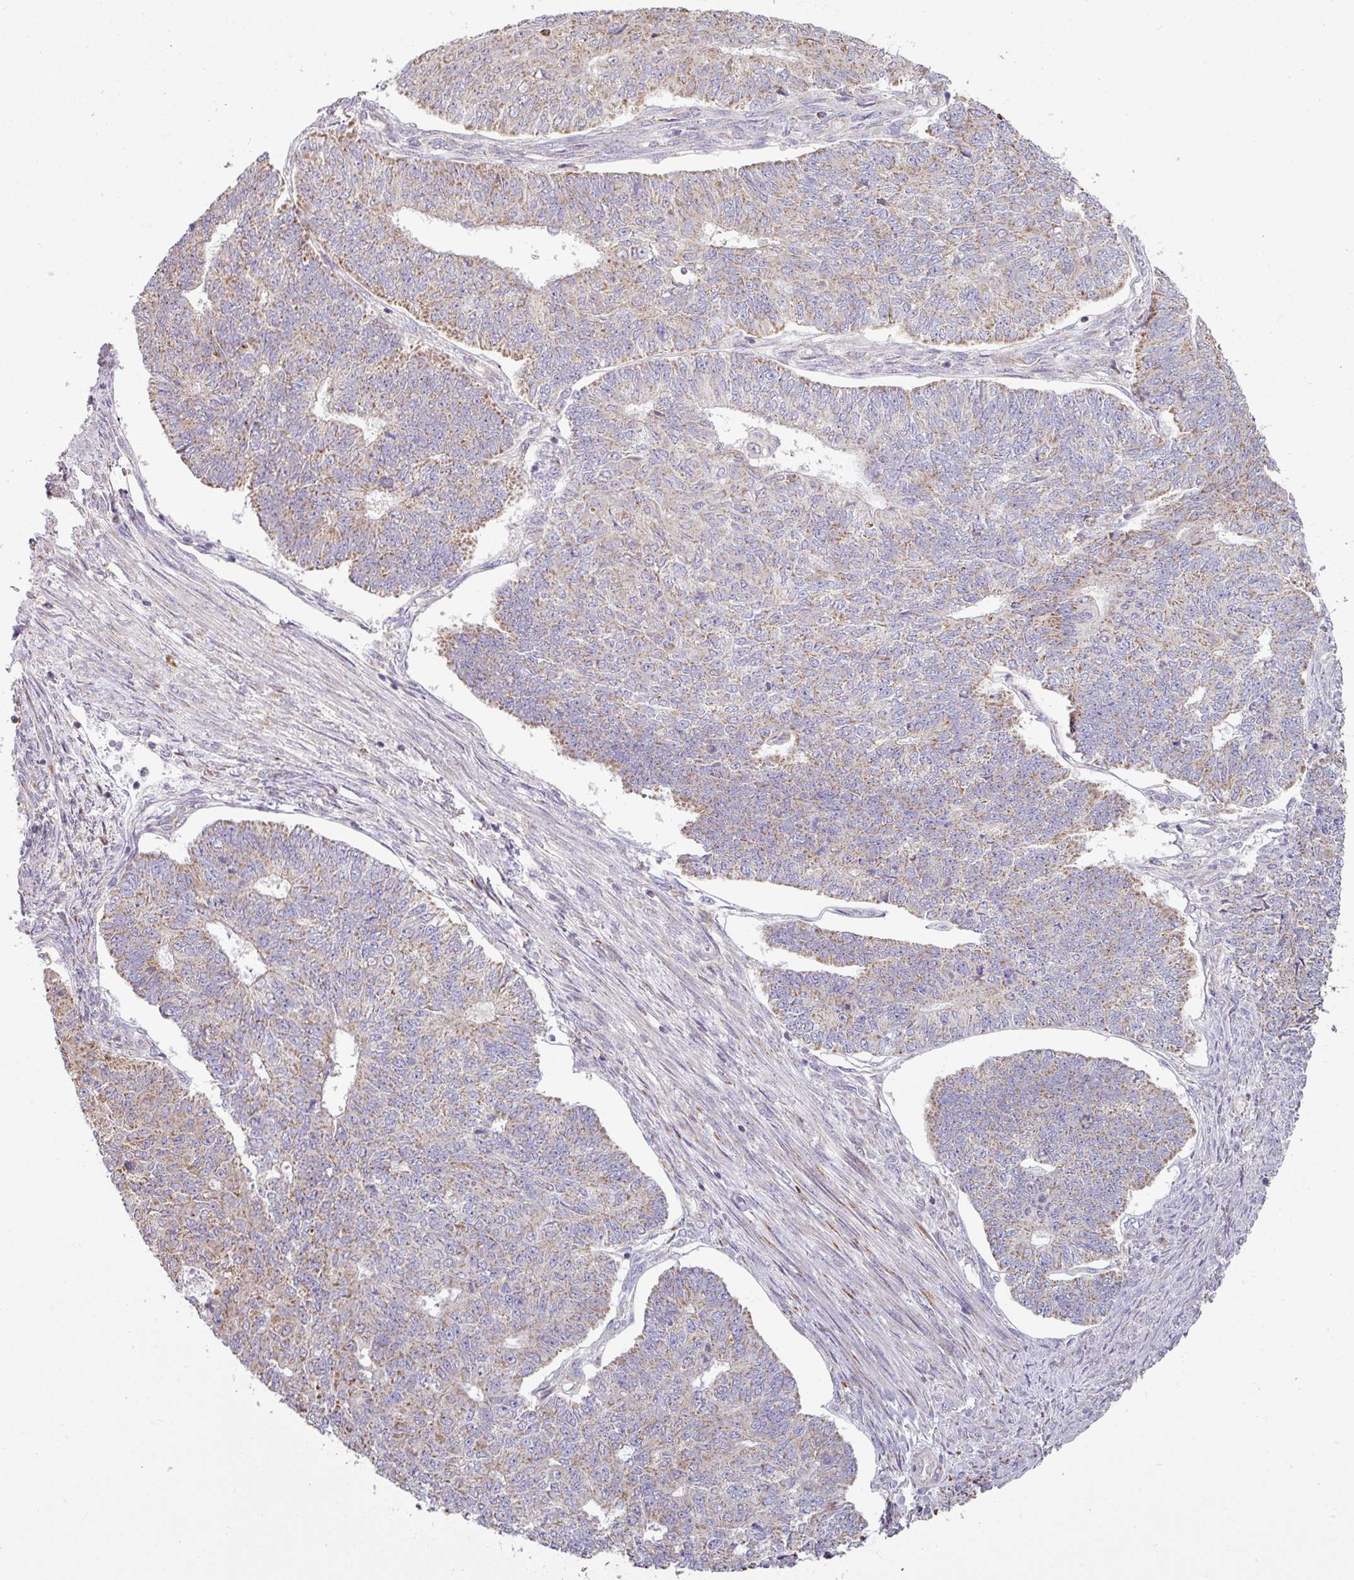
{"staining": {"intensity": "weak", "quantity": ">75%", "location": "cytoplasmic/membranous"}, "tissue": "endometrial cancer", "cell_type": "Tumor cells", "image_type": "cancer", "snomed": [{"axis": "morphology", "description": "Adenocarcinoma, NOS"}, {"axis": "topography", "description": "Endometrium"}], "caption": "Human endometrial cancer stained for a protein (brown) displays weak cytoplasmic/membranous positive expression in approximately >75% of tumor cells.", "gene": "LRRC9", "patient": {"sex": "female", "age": 32}}